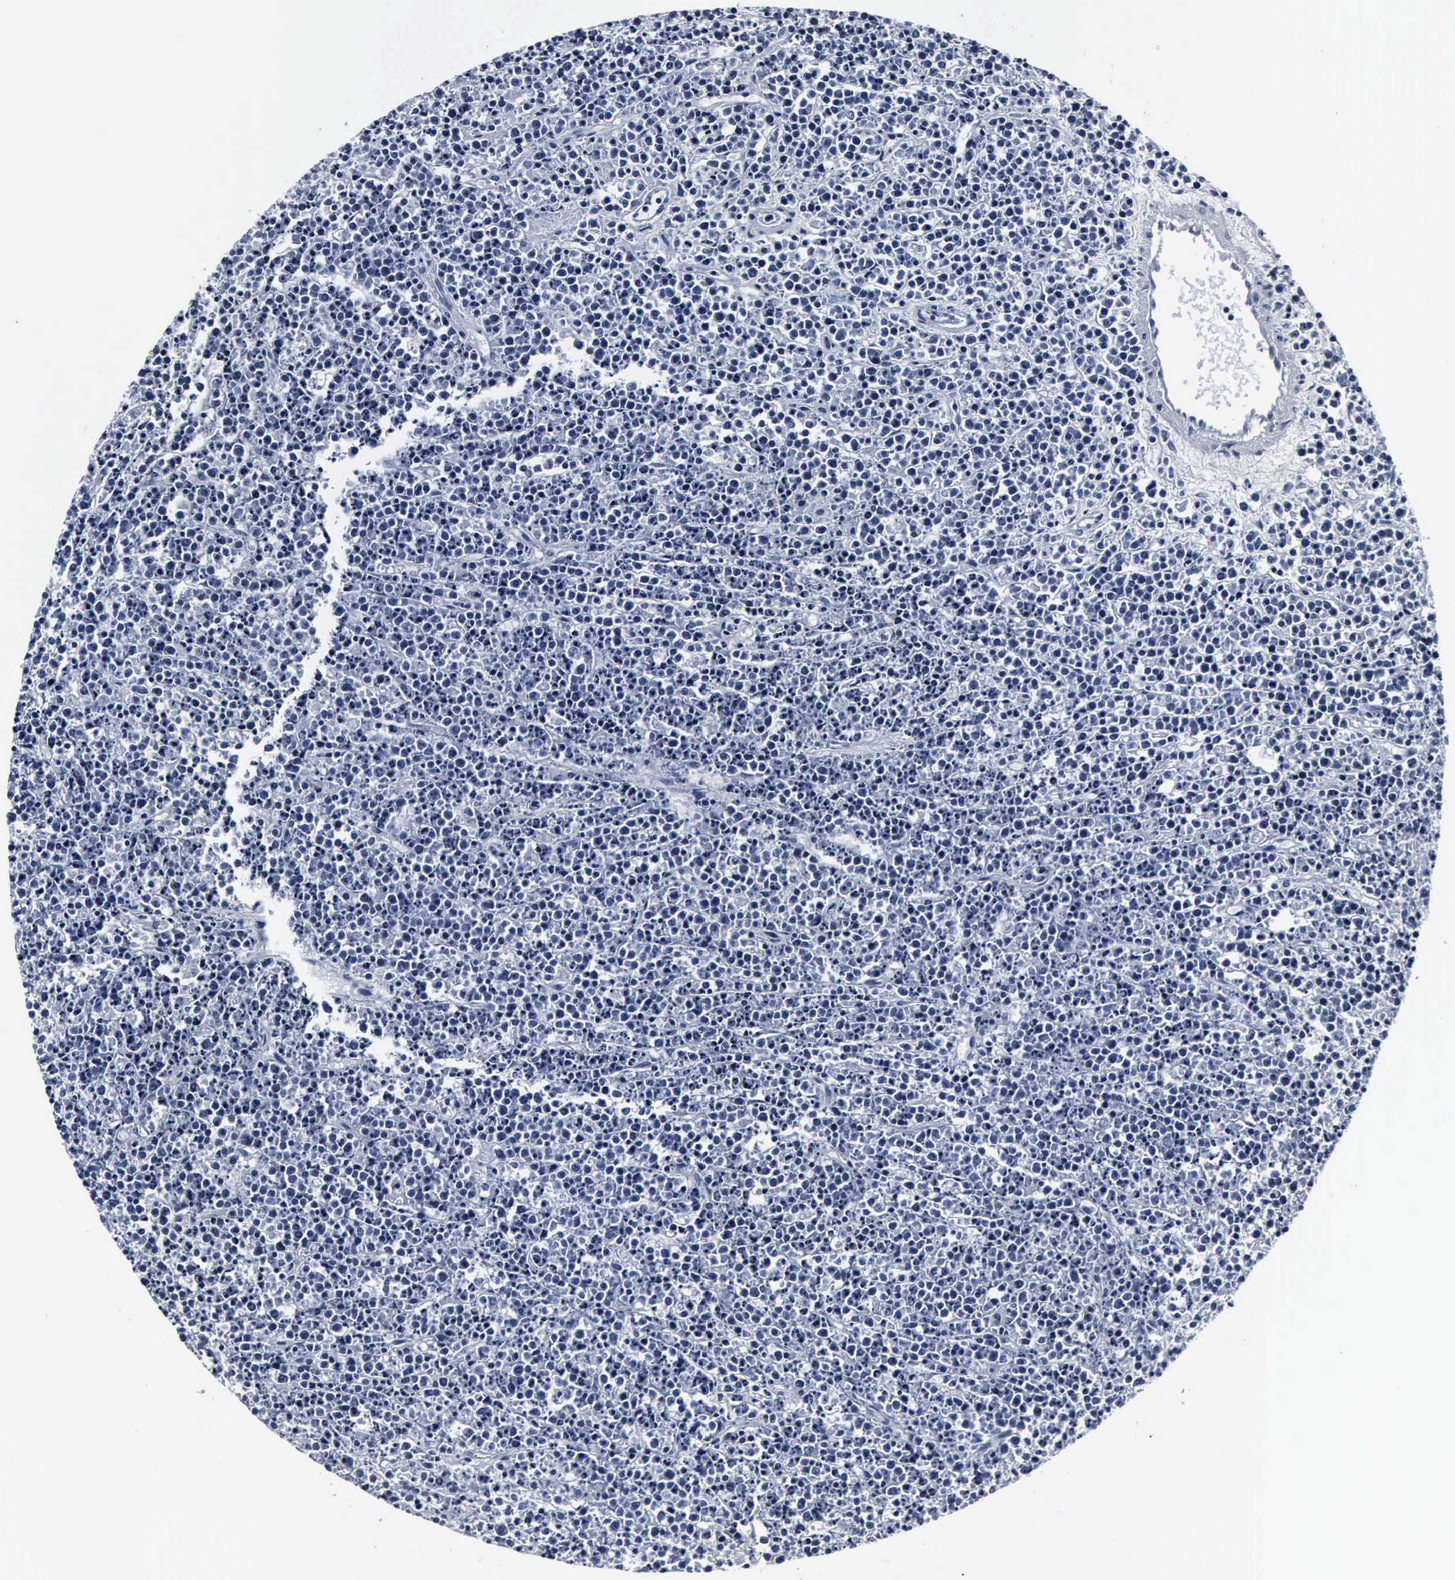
{"staining": {"intensity": "negative", "quantity": "none", "location": "none"}, "tissue": "lymphoma", "cell_type": "Tumor cells", "image_type": "cancer", "snomed": [{"axis": "morphology", "description": "Malignant lymphoma, non-Hodgkin's type, High grade"}, {"axis": "topography", "description": "Ovary"}], "caption": "The photomicrograph displays no staining of tumor cells in lymphoma.", "gene": "SNAP25", "patient": {"sex": "female", "age": 56}}